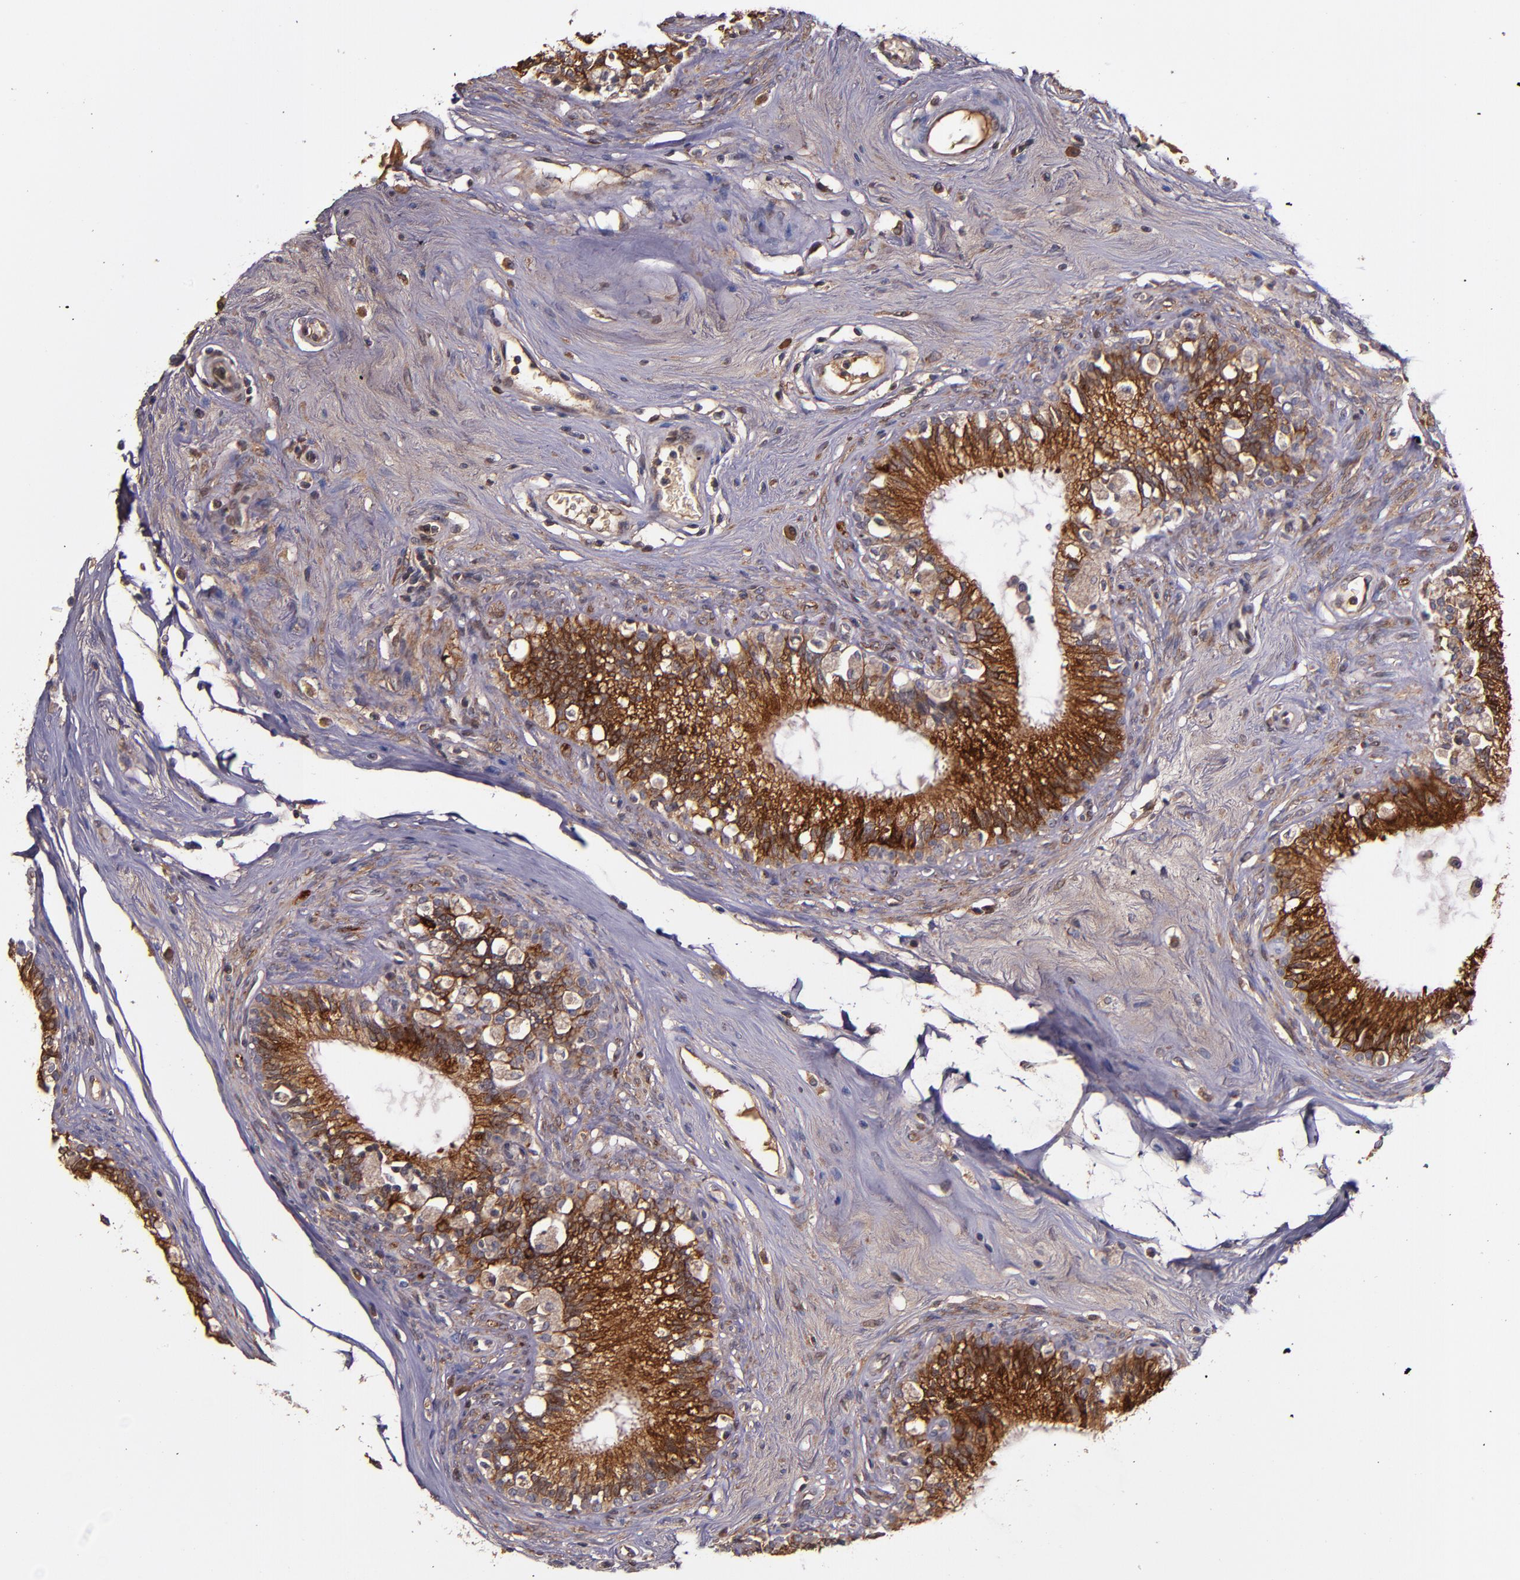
{"staining": {"intensity": "strong", "quantity": ">75%", "location": "cytoplasmic/membranous"}, "tissue": "epididymis", "cell_type": "Glandular cells", "image_type": "normal", "snomed": [{"axis": "morphology", "description": "Normal tissue, NOS"}, {"axis": "morphology", "description": "Inflammation, NOS"}, {"axis": "topography", "description": "Epididymis"}], "caption": "Glandular cells display strong cytoplasmic/membranous expression in about >75% of cells in unremarkable epididymis. (DAB IHC, brown staining for protein, blue staining for nuclei).", "gene": "PRAF2", "patient": {"sex": "male", "age": 84}}